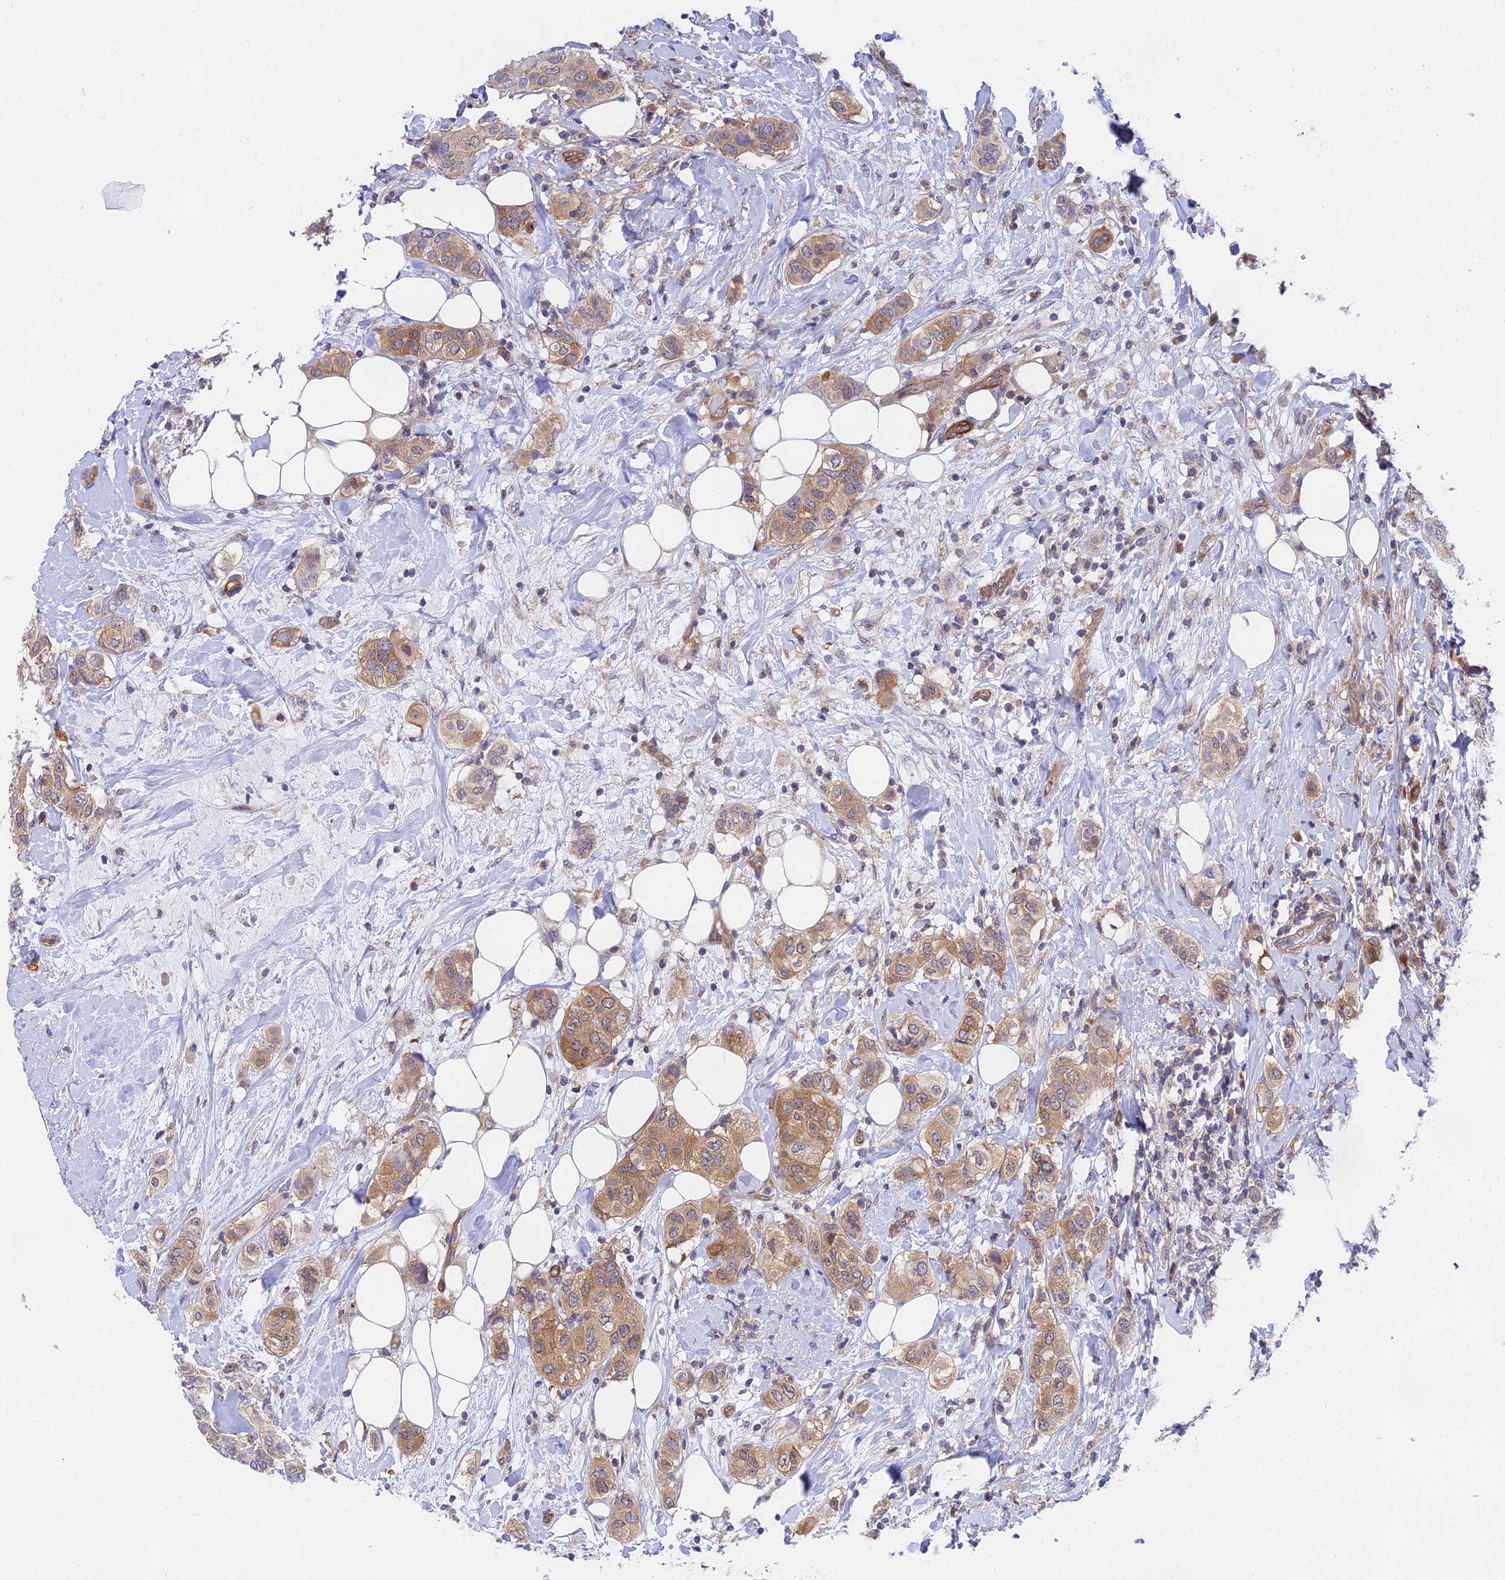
{"staining": {"intensity": "moderate", "quantity": "25%-75%", "location": "cytoplasmic/membranous"}, "tissue": "breast cancer", "cell_type": "Tumor cells", "image_type": "cancer", "snomed": [{"axis": "morphology", "description": "Lobular carcinoma"}, {"axis": "topography", "description": "Breast"}], "caption": "The micrograph displays a brown stain indicating the presence of a protein in the cytoplasmic/membranous of tumor cells in breast cancer.", "gene": "PPP2R2C", "patient": {"sex": "female", "age": 51}}